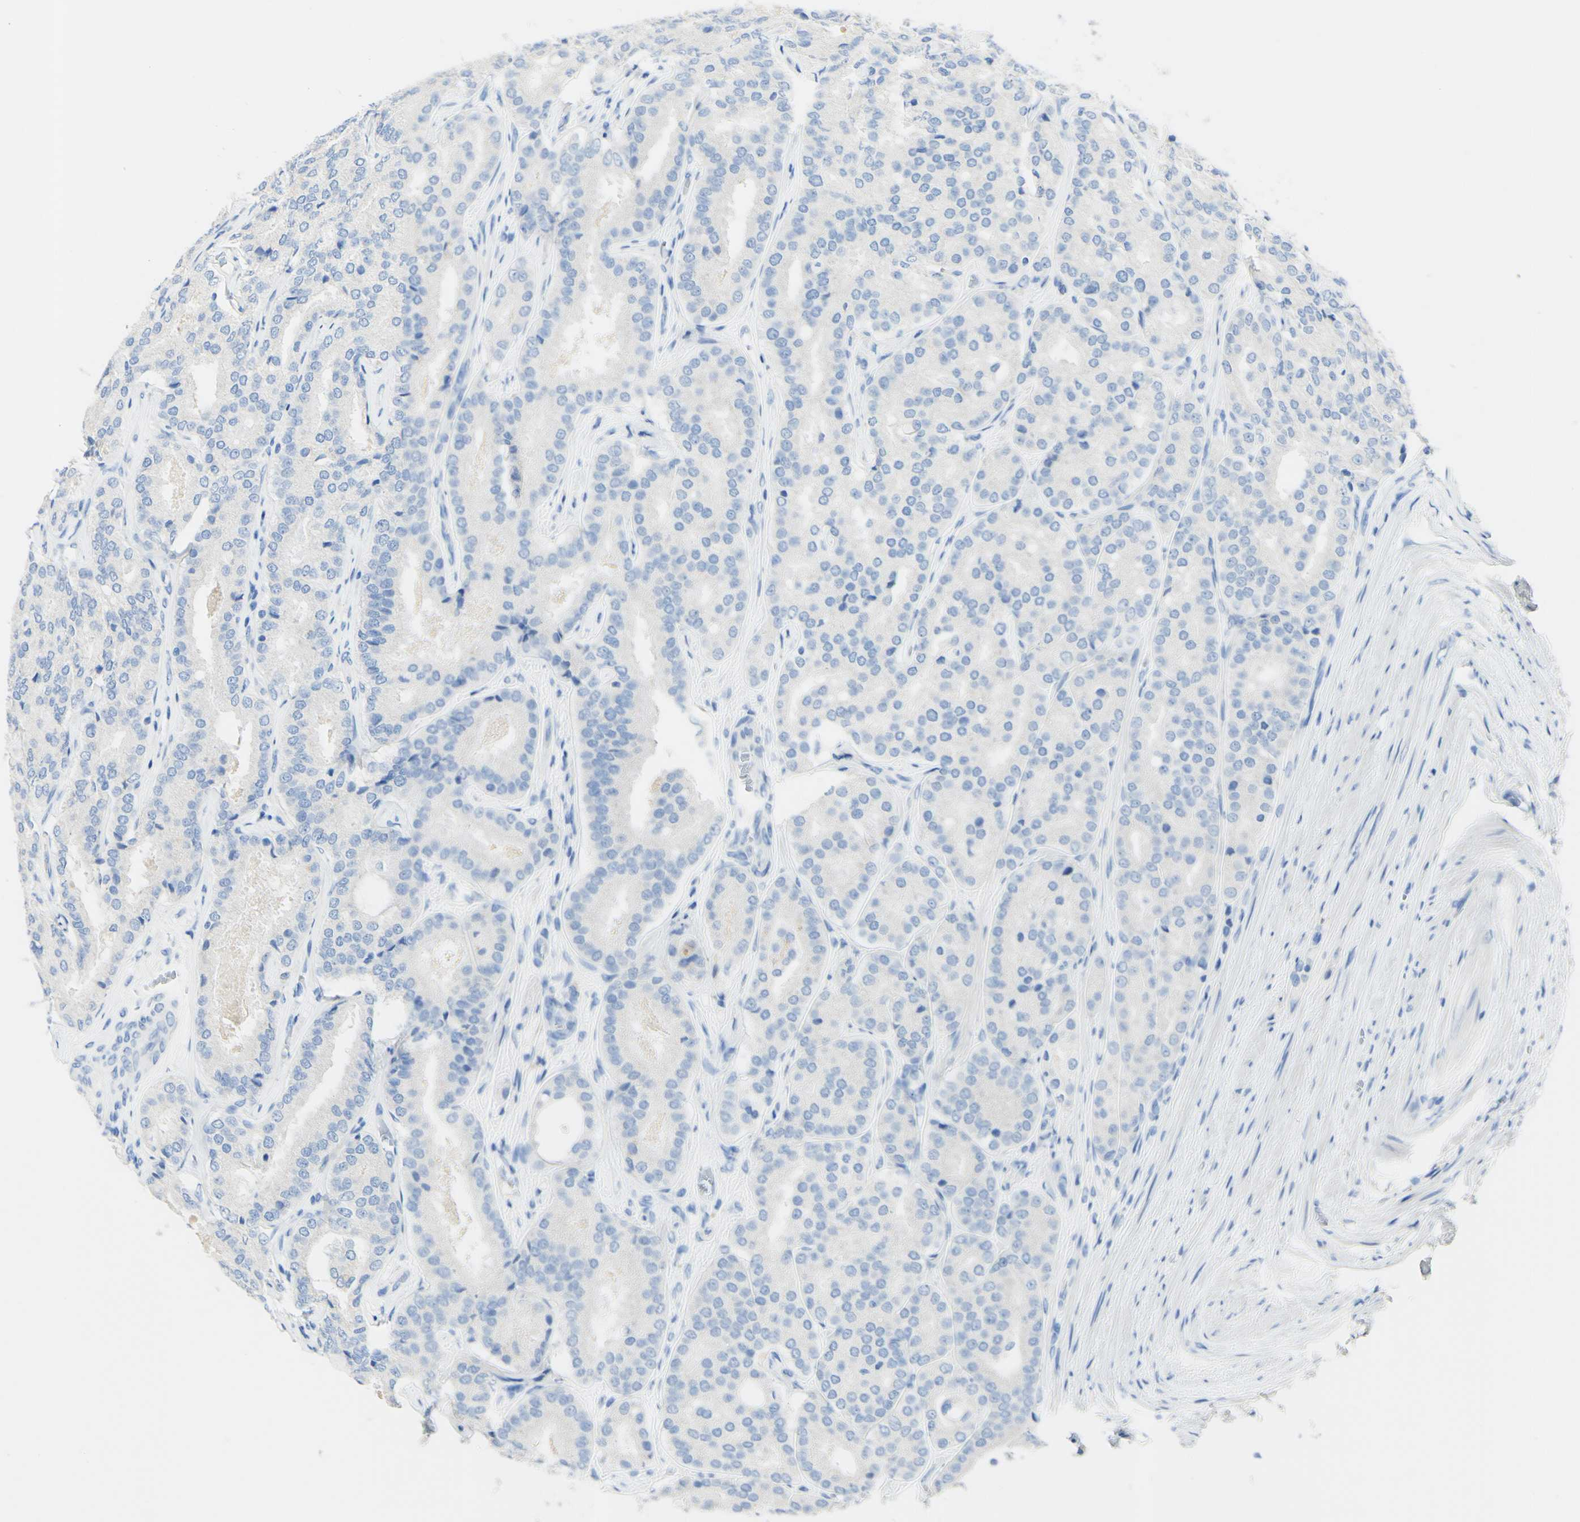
{"staining": {"intensity": "negative", "quantity": "none", "location": "none"}, "tissue": "prostate cancer", "cell_type": "Tumor cells", "image_type": "cancer", "snomed": [{"axis": "morphology", "description": "Adenocarcinoma, High grade"}, {"axis": "topography", "description": "Prostate"}], "caption": "DAB (3,3'-diaminobenzidine) immunohistochemical staining of human prostate high-grade adenocarcinoma shows no significant expression in tumor cells.", "gene": "FGF4", "patient": {"sex": "male", "age": 65}}